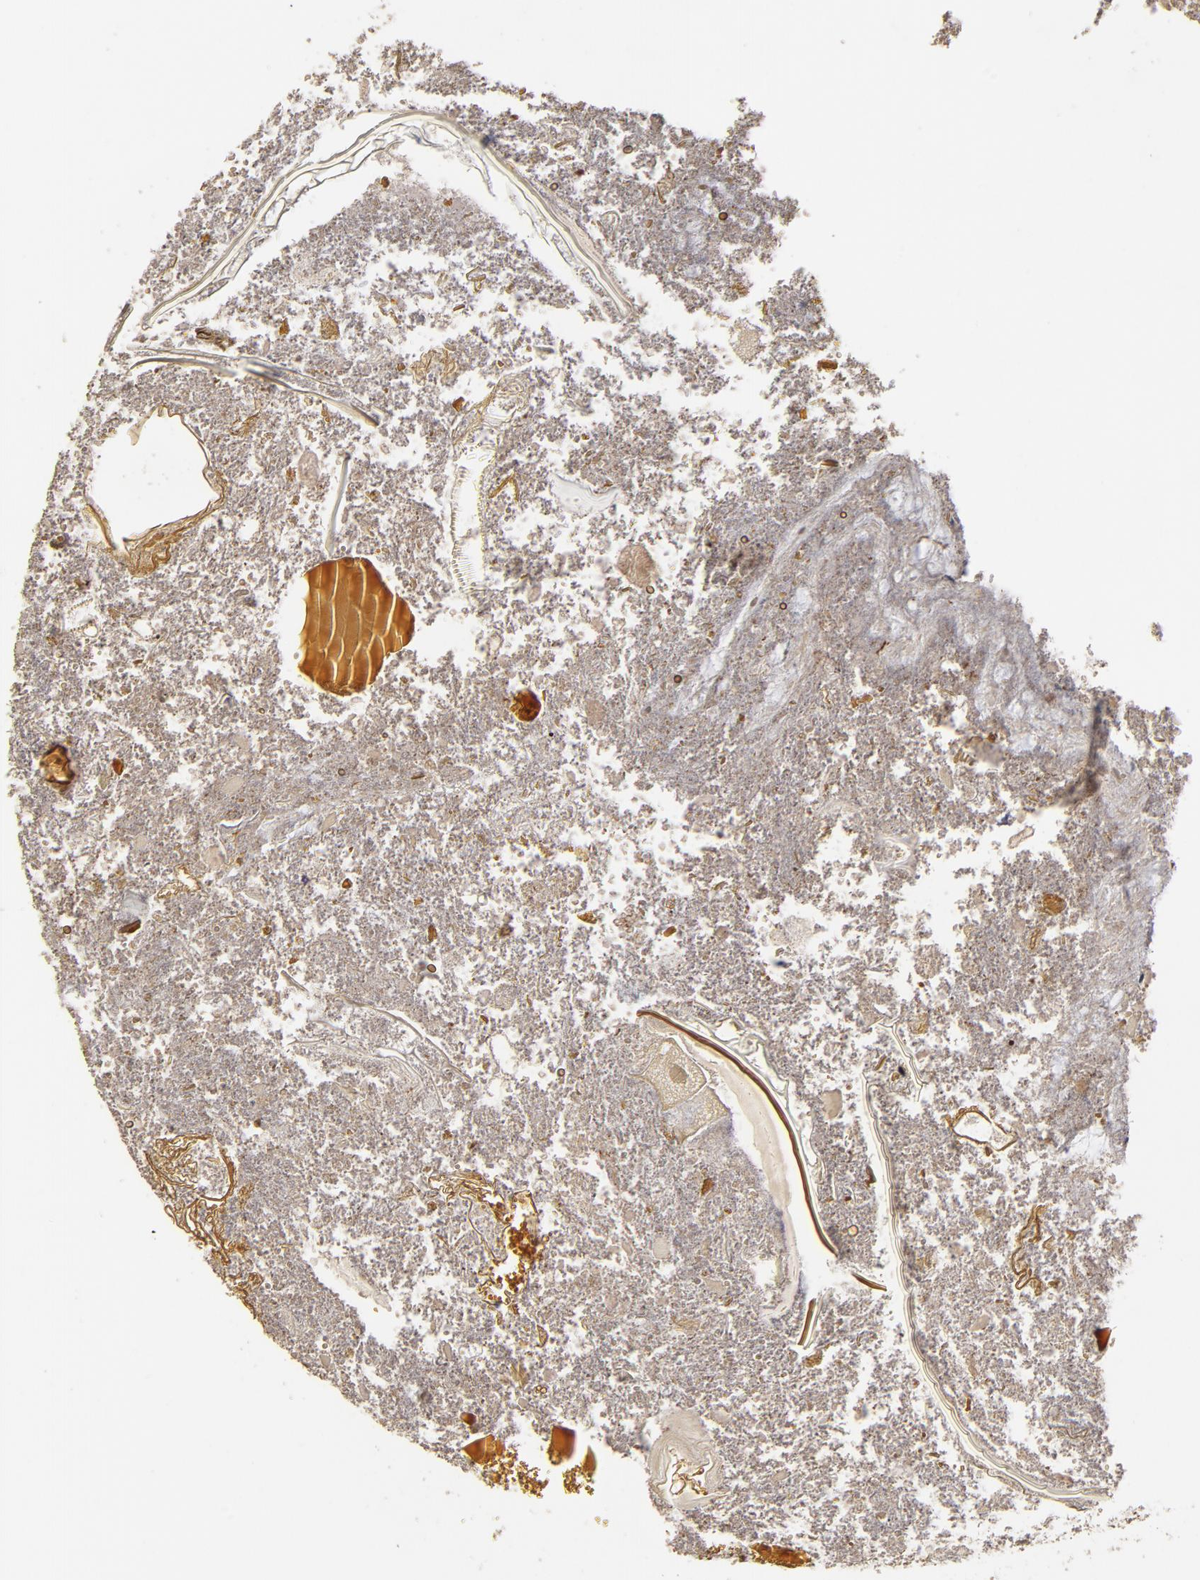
{"staining": {"intensity": "moderate", "quantity": ">75%", "location": "cytoplasmic/membranous"}, "tissue": "appendix", "cell_type": "Glandular cells", "image_type": "normal", "snomed": [{"axis": "morphology", "description": "Normal tissue, NOS"}, {"axis": "topography", "description": "Appendix"}], "caption": "Moderate cytoplasmic/membranous expression for a protein is appreciated in about >75% of glandular cells of benign appendix using IHC.", "gene": "CDC37", "patient": {"sex": "female", "age": 10}}